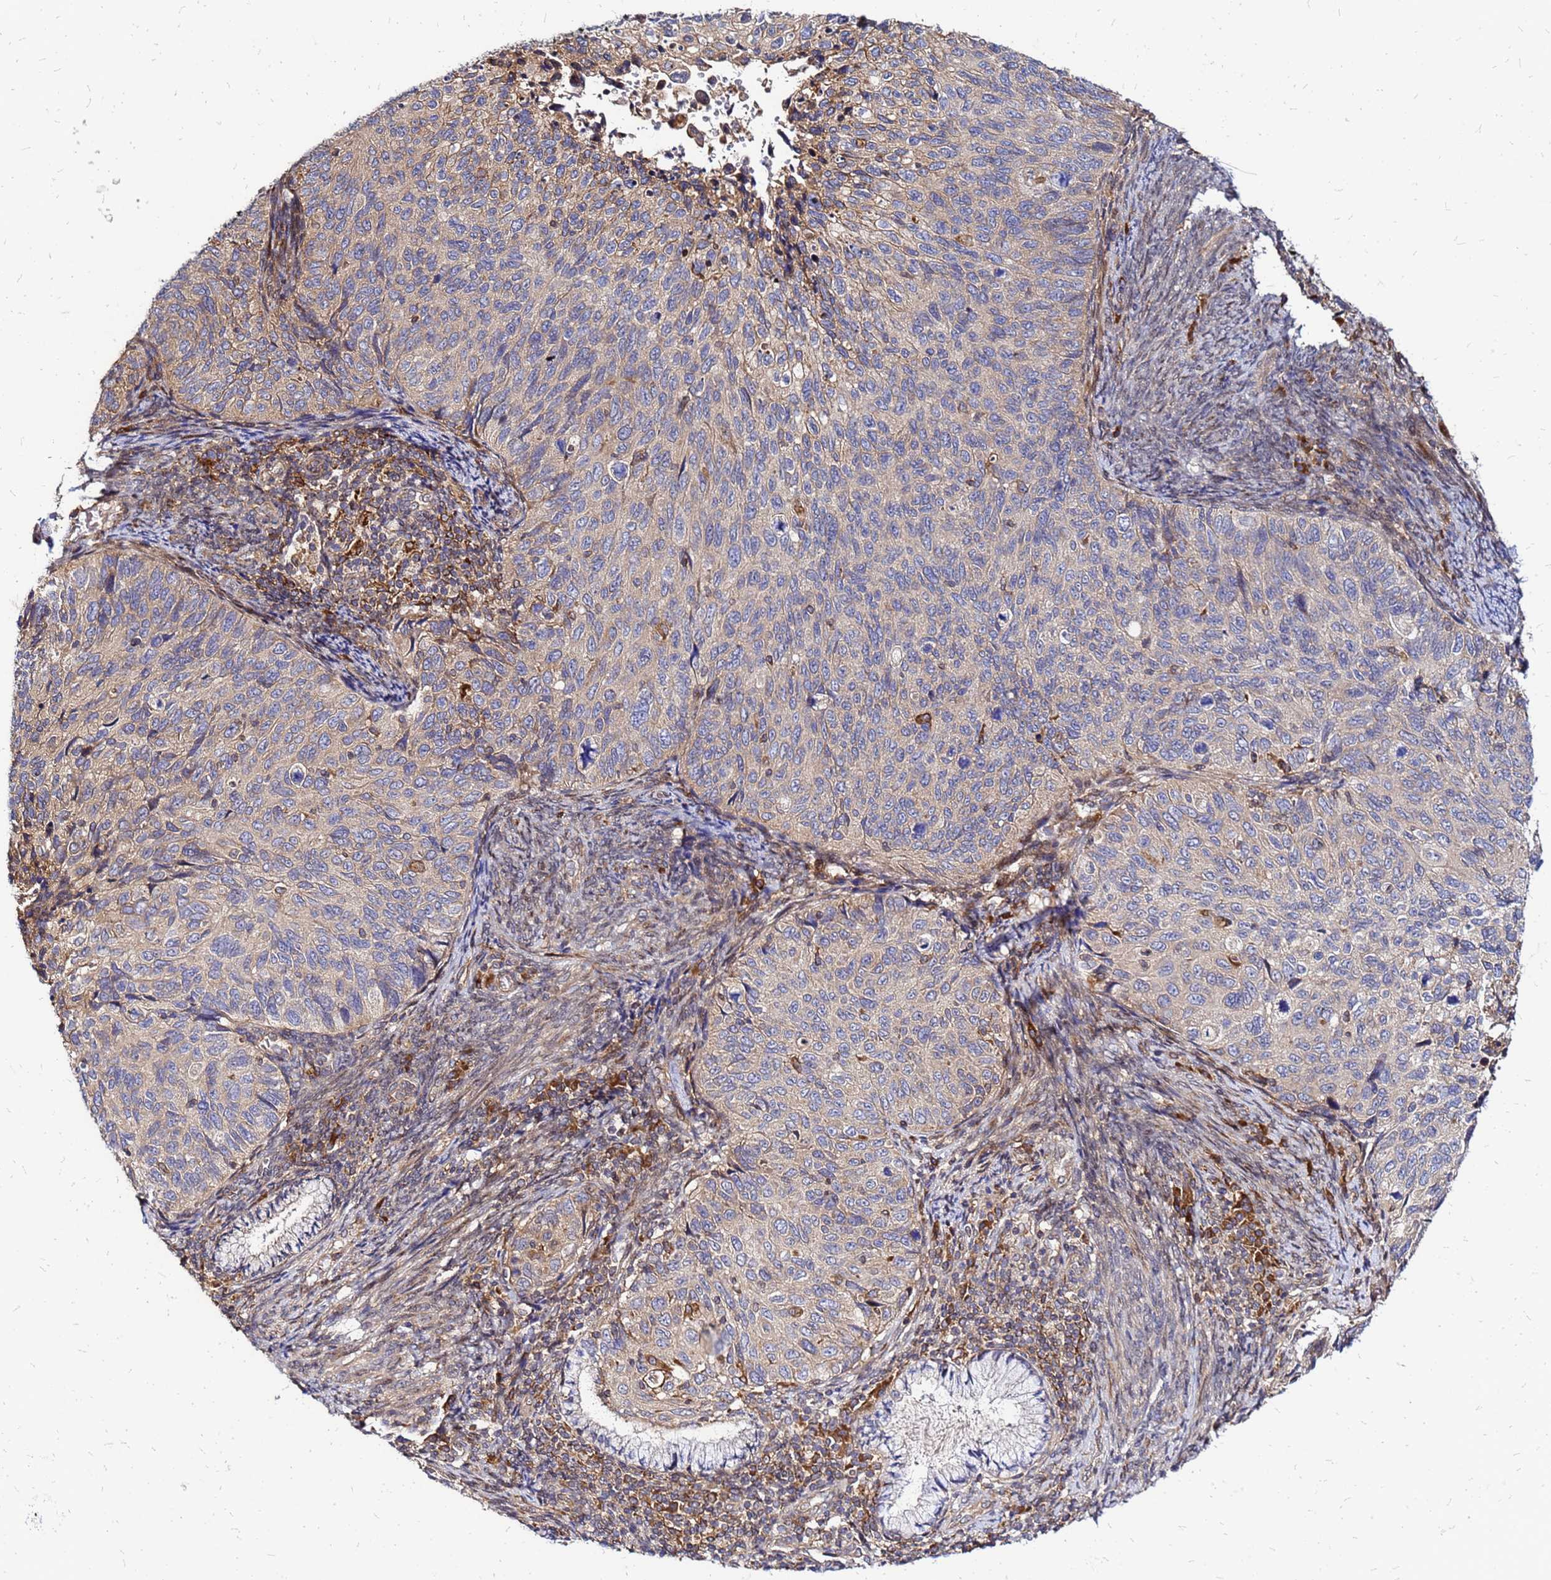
{"staining": {"intensity": "negative", "quantity": "none", "location": "none"}, "tissue": "cervical cancer", "cell_type": "Tumor cells", "image_type": "cancer", "snomed": [{"axis": "morphology", "description": "Squamous cell carcinoma, NOS"}, {"axis": "topography", "description": "Cervix"}], "caption": "DAB immunohistochemical staining of human cervical cancer (squamous cell carcinoma) displays no significant positivity in tumor cells. (DAB immunohistochemistry visualized using brightfield microscopy, high magnification).", "gene": "CYBC1", "patient": {"sex": "female", "age": 70}}